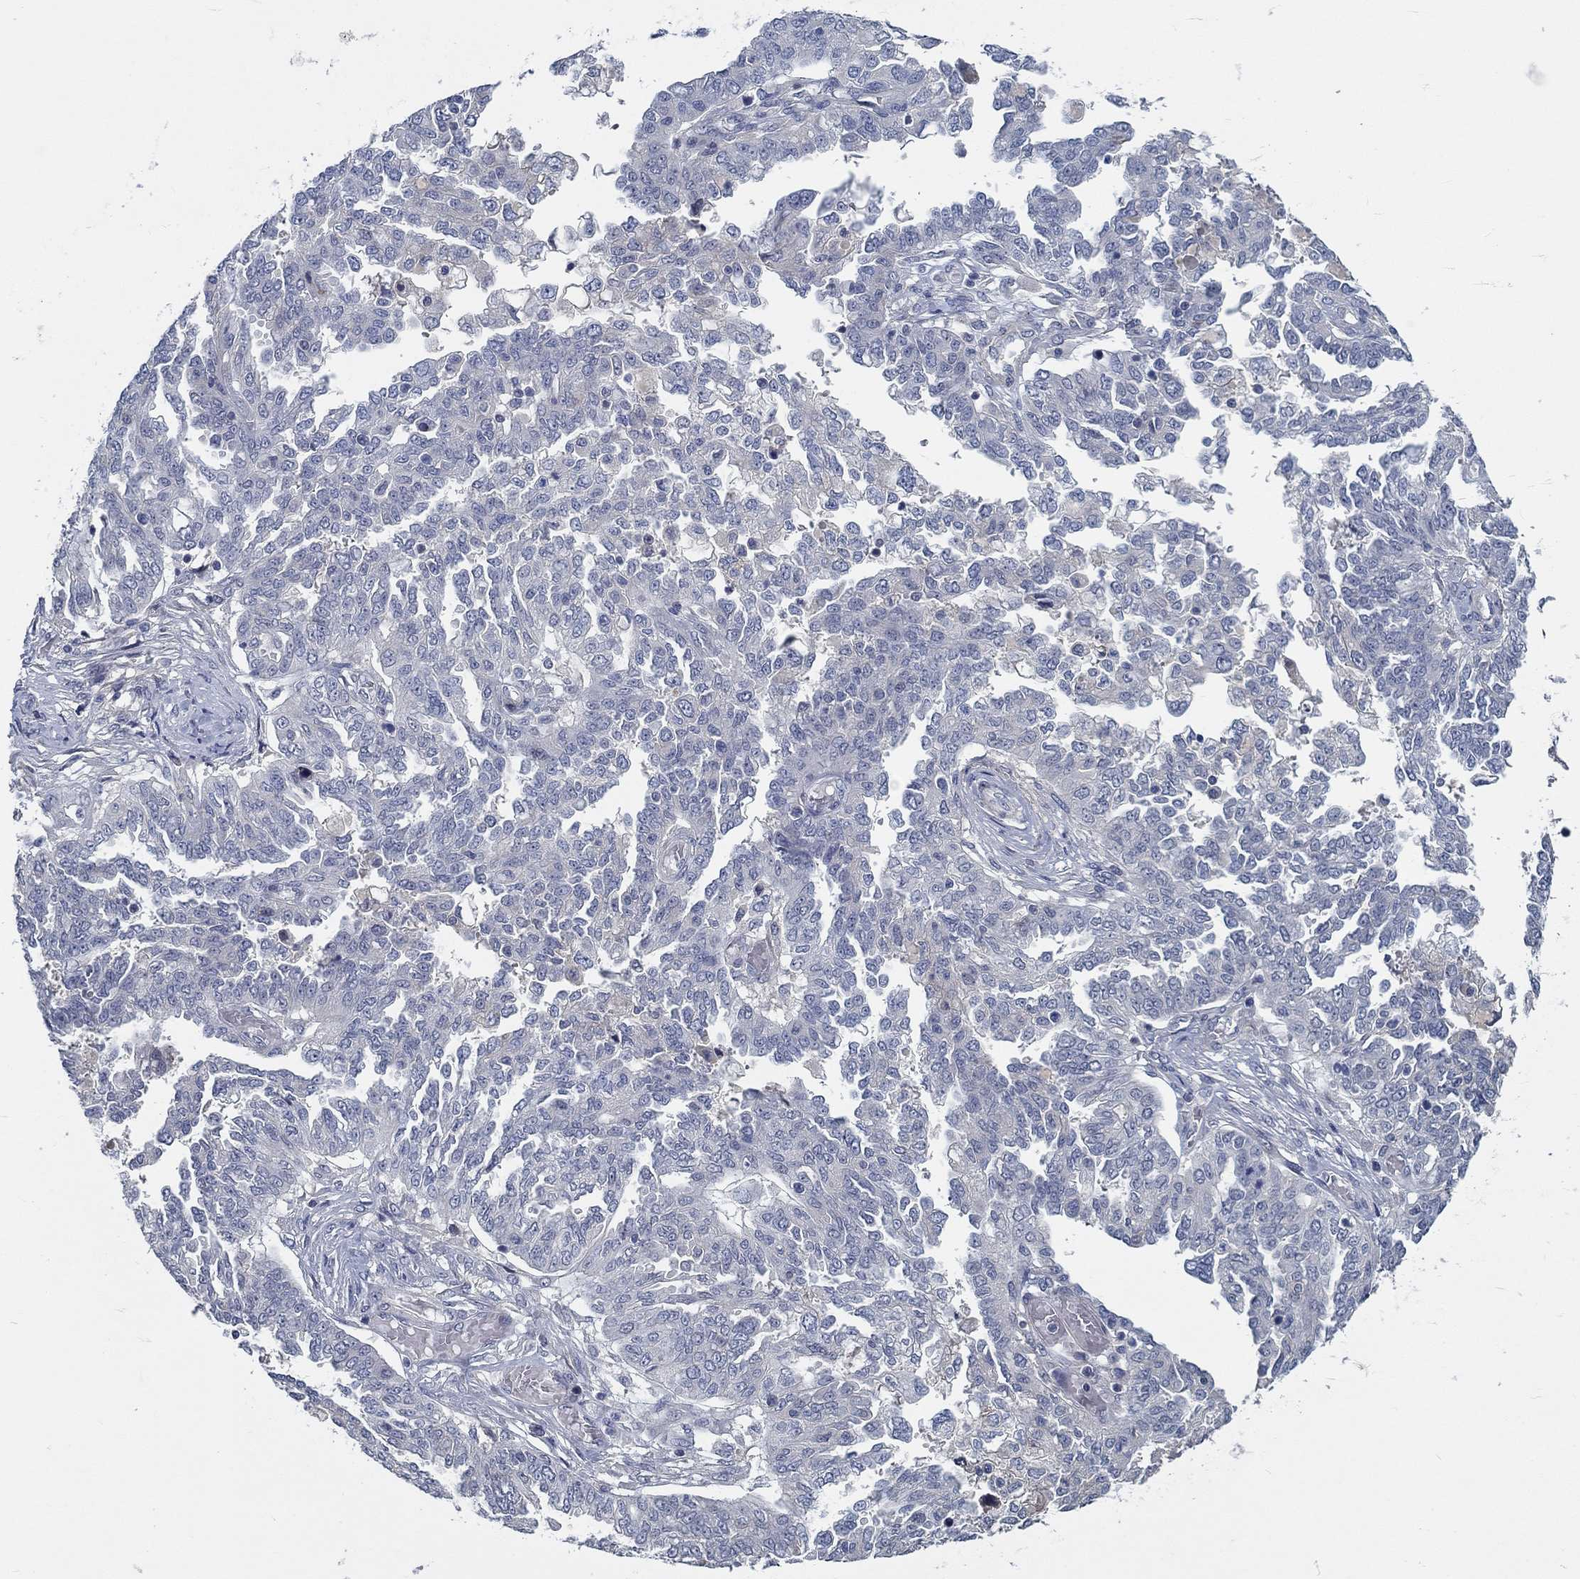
{"staining": {"intensity": "negative", "quantity": "none", "location": "none"}, "tissue": "ovarian cancer", "cell_type": "Tumor cells", "image_type": "cancer", "snomed": [{"axis": "morphology", "description": "Cystadenocarcinoma, serous, NOS"}, {"axis": "topography", "description": "Ovary"}], "caption": "The immunohistochemistry photomicrograph has no significant positivity in tumor cells of ovarian serous cystadenocarcinoma tissue.", "gene": "MYBPC1", "patient": {"sex": "female", "age": 67}}